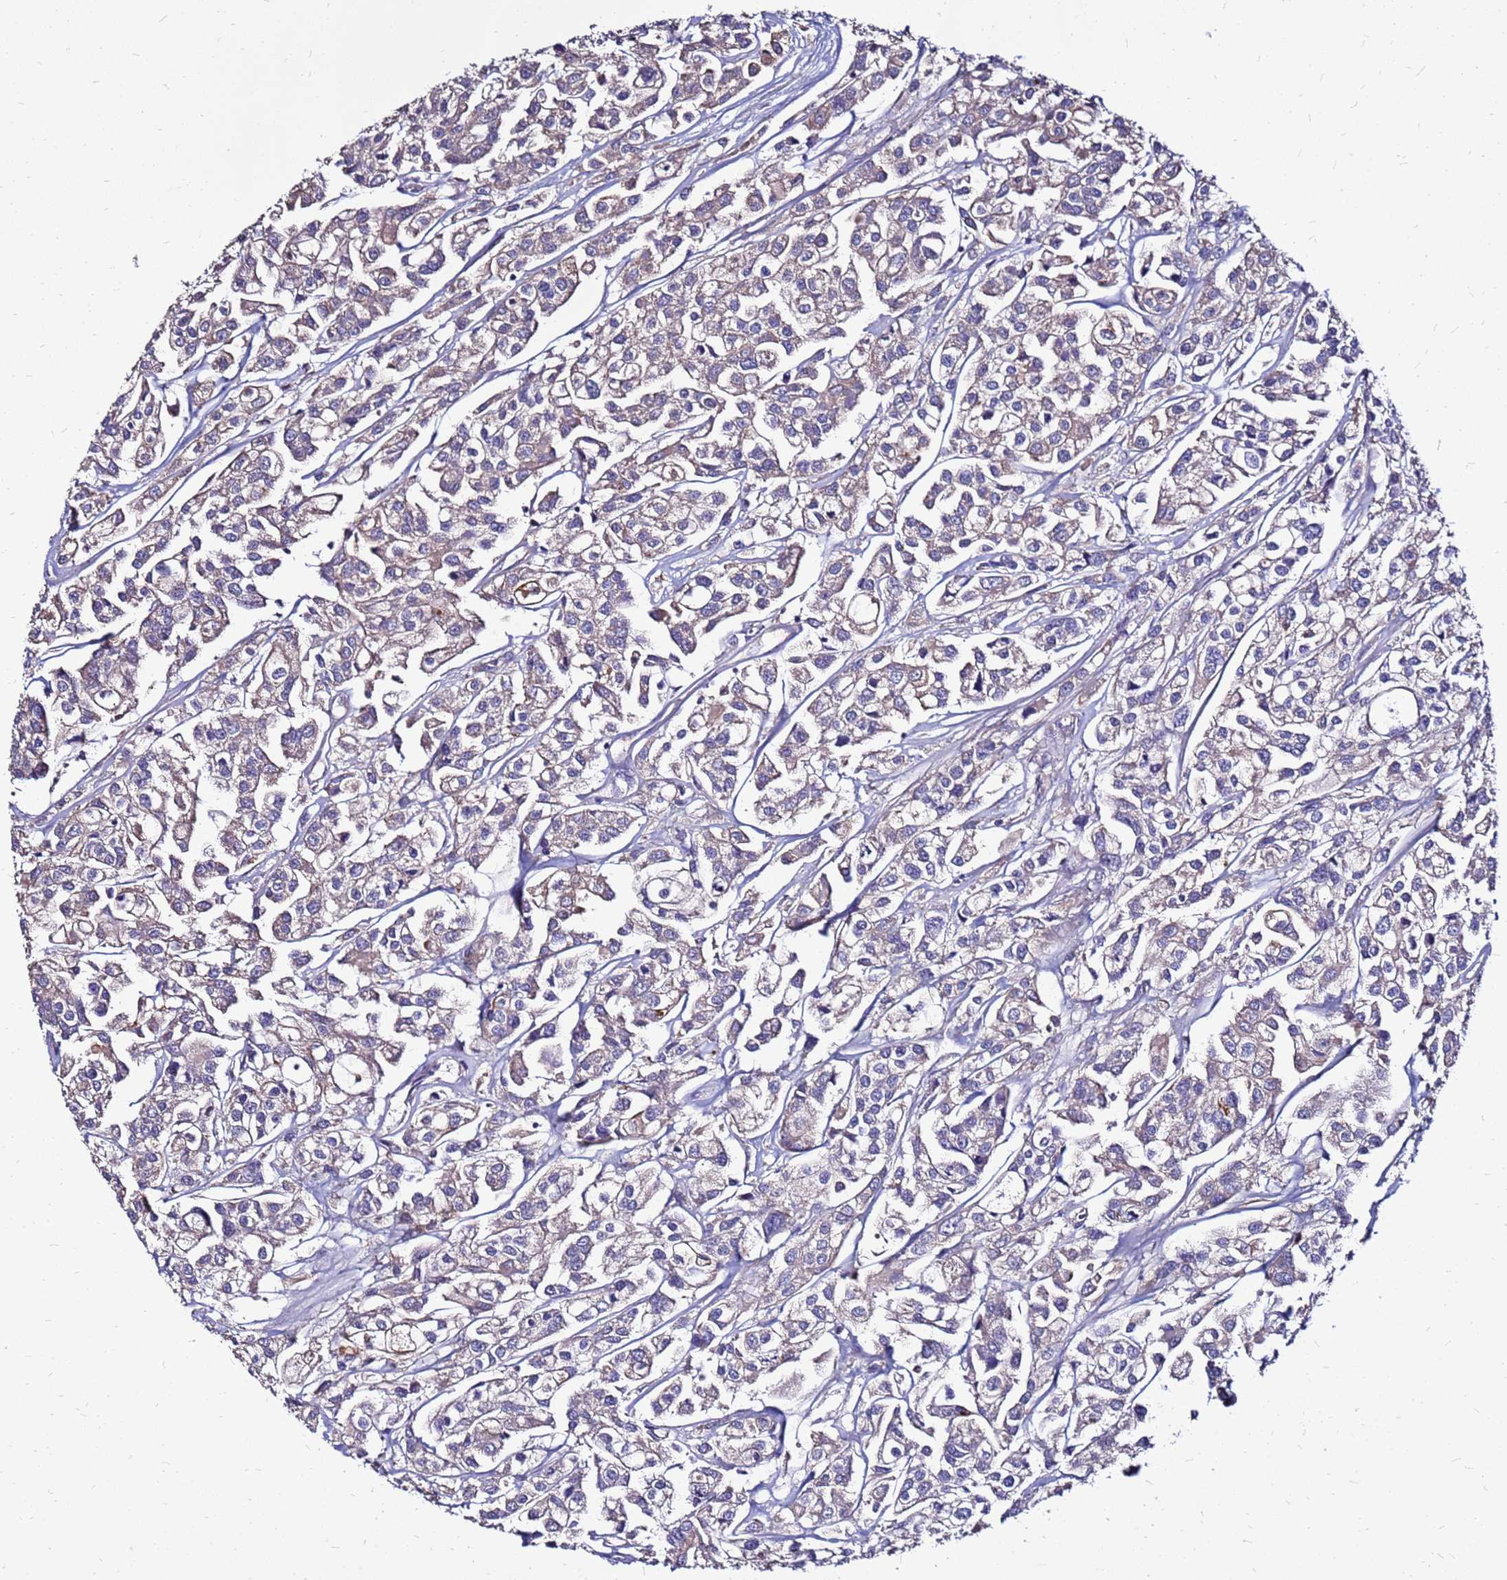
{"staining": {"intensity": "negative", "quantity": "none", "location": "none"}, "tissue": "urothelial cancer", "cell_type": "Tumor cells", "image_type": "cancer", "snomed": [{"axis": "morphology", "description": "Urothelial carcinoma, High grade"}, {"axis": "topography", "description": "Urinary bladder"}], "caption": "Immunohistochemical staining of high-grade urothelial carcinoma shows no significant positivity in tumor cells.", "gene": "ARHGEF5", "patient": {"sex": "male", "age": 67}}